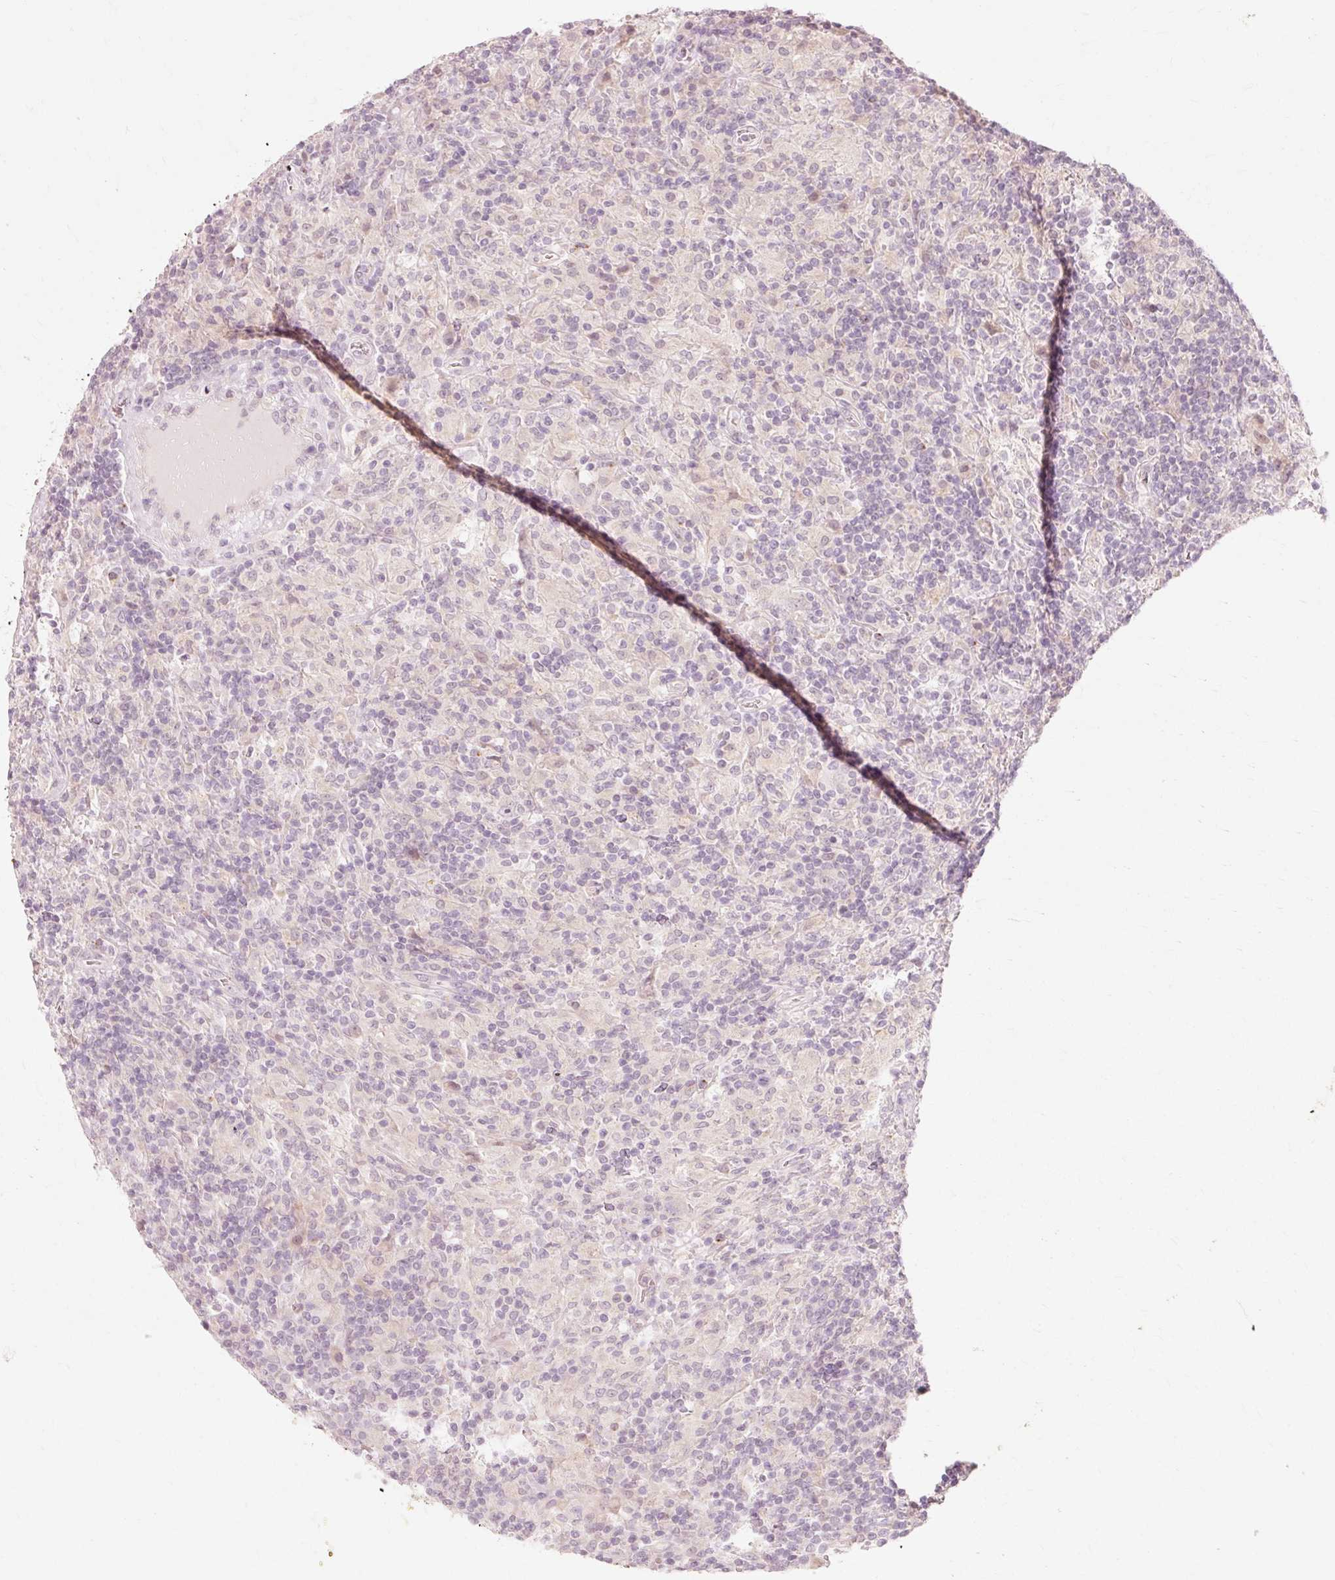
{"staining": {"intensity": "negative", "quantity": "none", "location": "none"}, "tissue": "lymphoma", "cell_type": "Tumor cells", "image_type": "cancer", "snomed": [{"axis": "morphology", "description": "Hodgkin's disease, NOS"}, {"axis": "topography", "description": "Lymph node"}], "caption": "There is no significant expression in tumor cells of Hodgkin's disease. (DAB (3,3'-diaminobenzidine) immunohistochemistry, high magnification).", "gene": "TRIM73", "patient": {"sex": "male", "age": 70}}